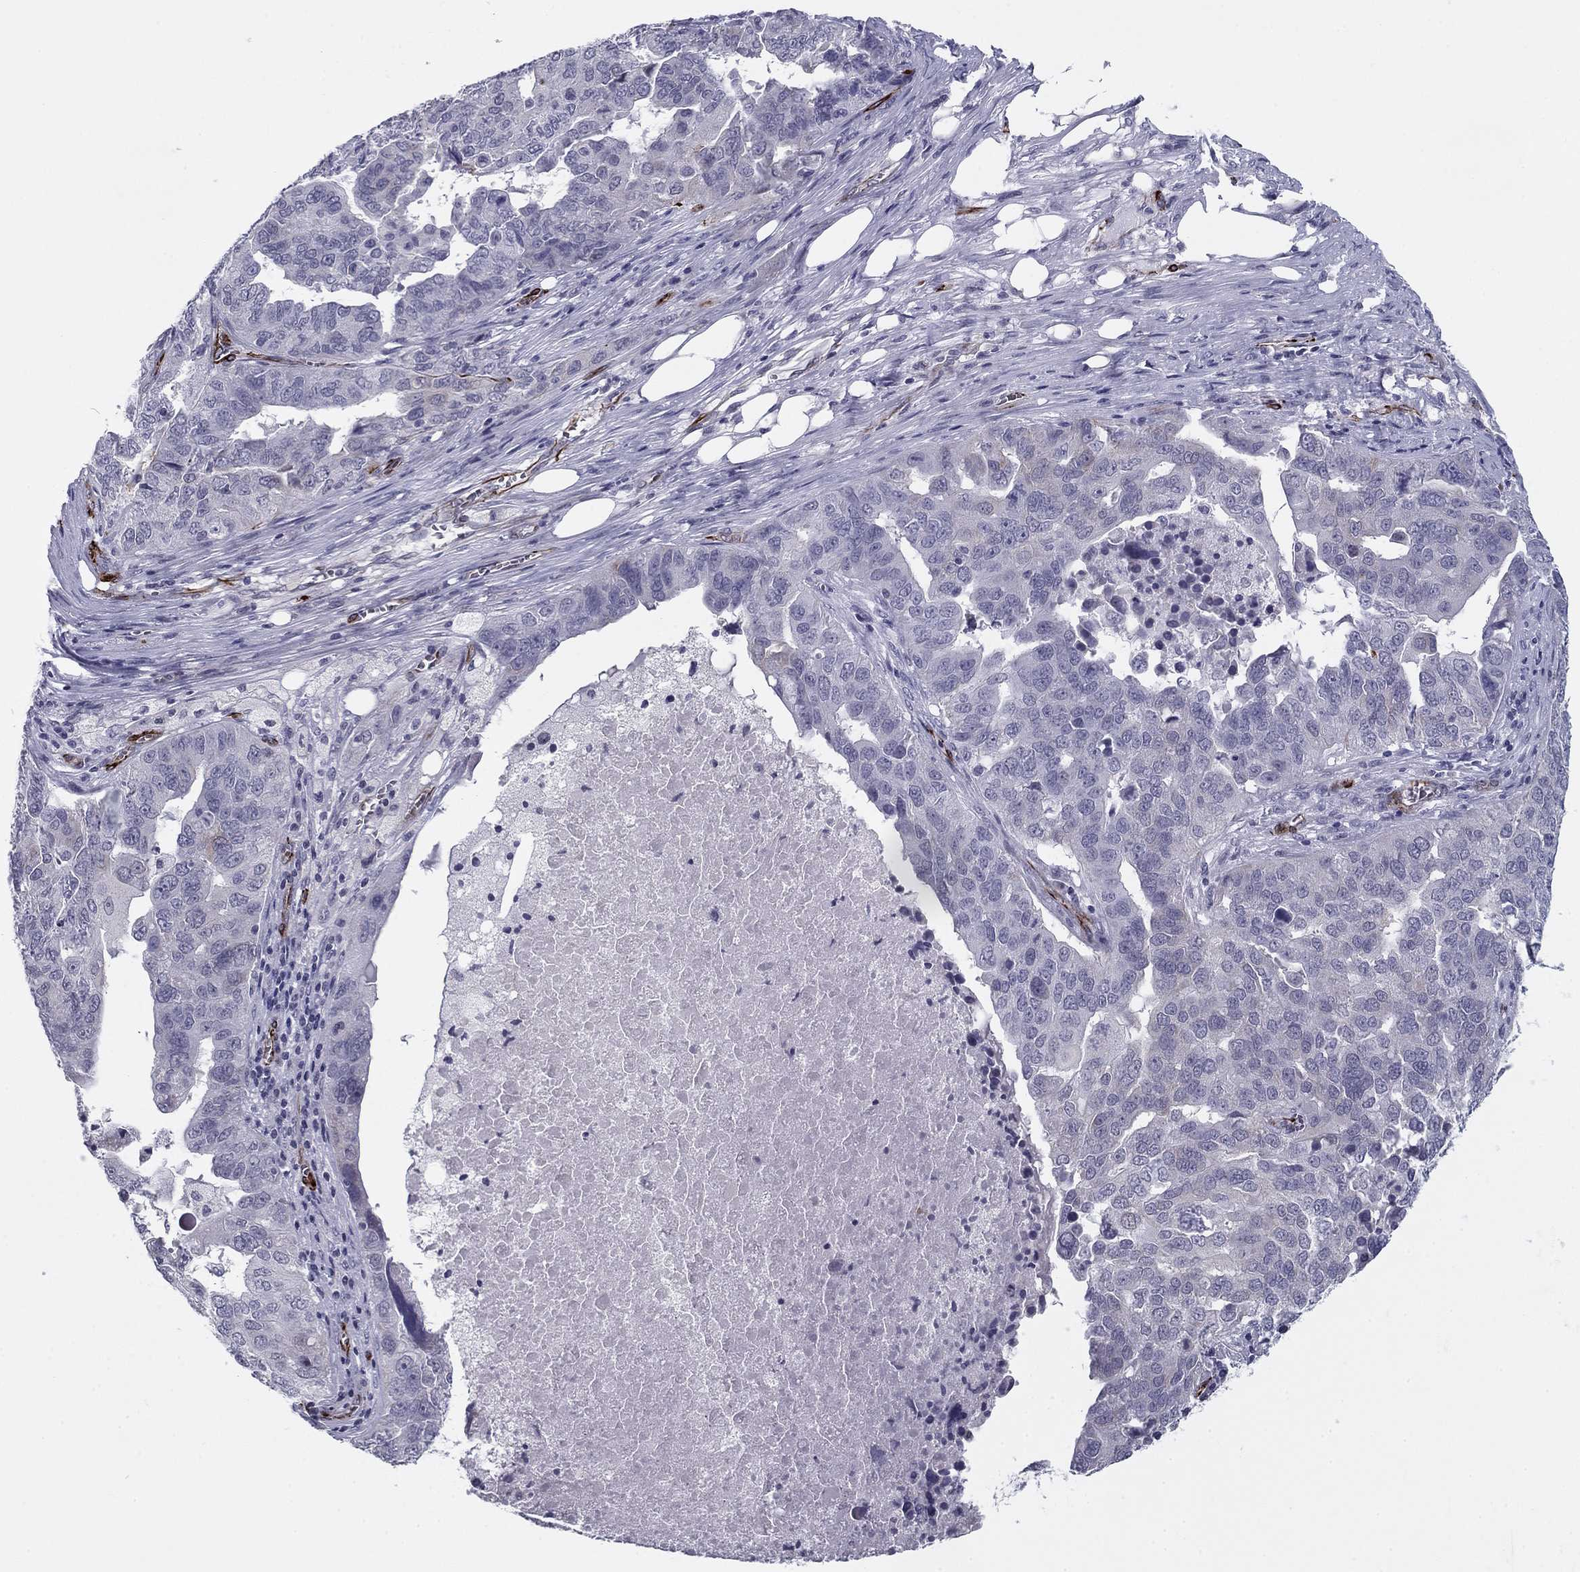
{"staining": {"intensity": "negative", "quantity": "none", "location": "none"}, "tissue": "ovarian cancer", "cell_type": "Tumor cells", "image_type": "cancer", "snomed": [{"axis": "morphology", "description": "Carcinoma, endometroid"}, {"axis": "topography", "description": "Soft tissue"}, {"axis": "topography", "description": "Ovary"}], "caption": "Ovarian cancer (endometroid carcinoma) stained for a protein using IHC exhibits no staining tumor cells.", "gene": "ANKS4B", "patient": {"sex": "female", "age": 52}}